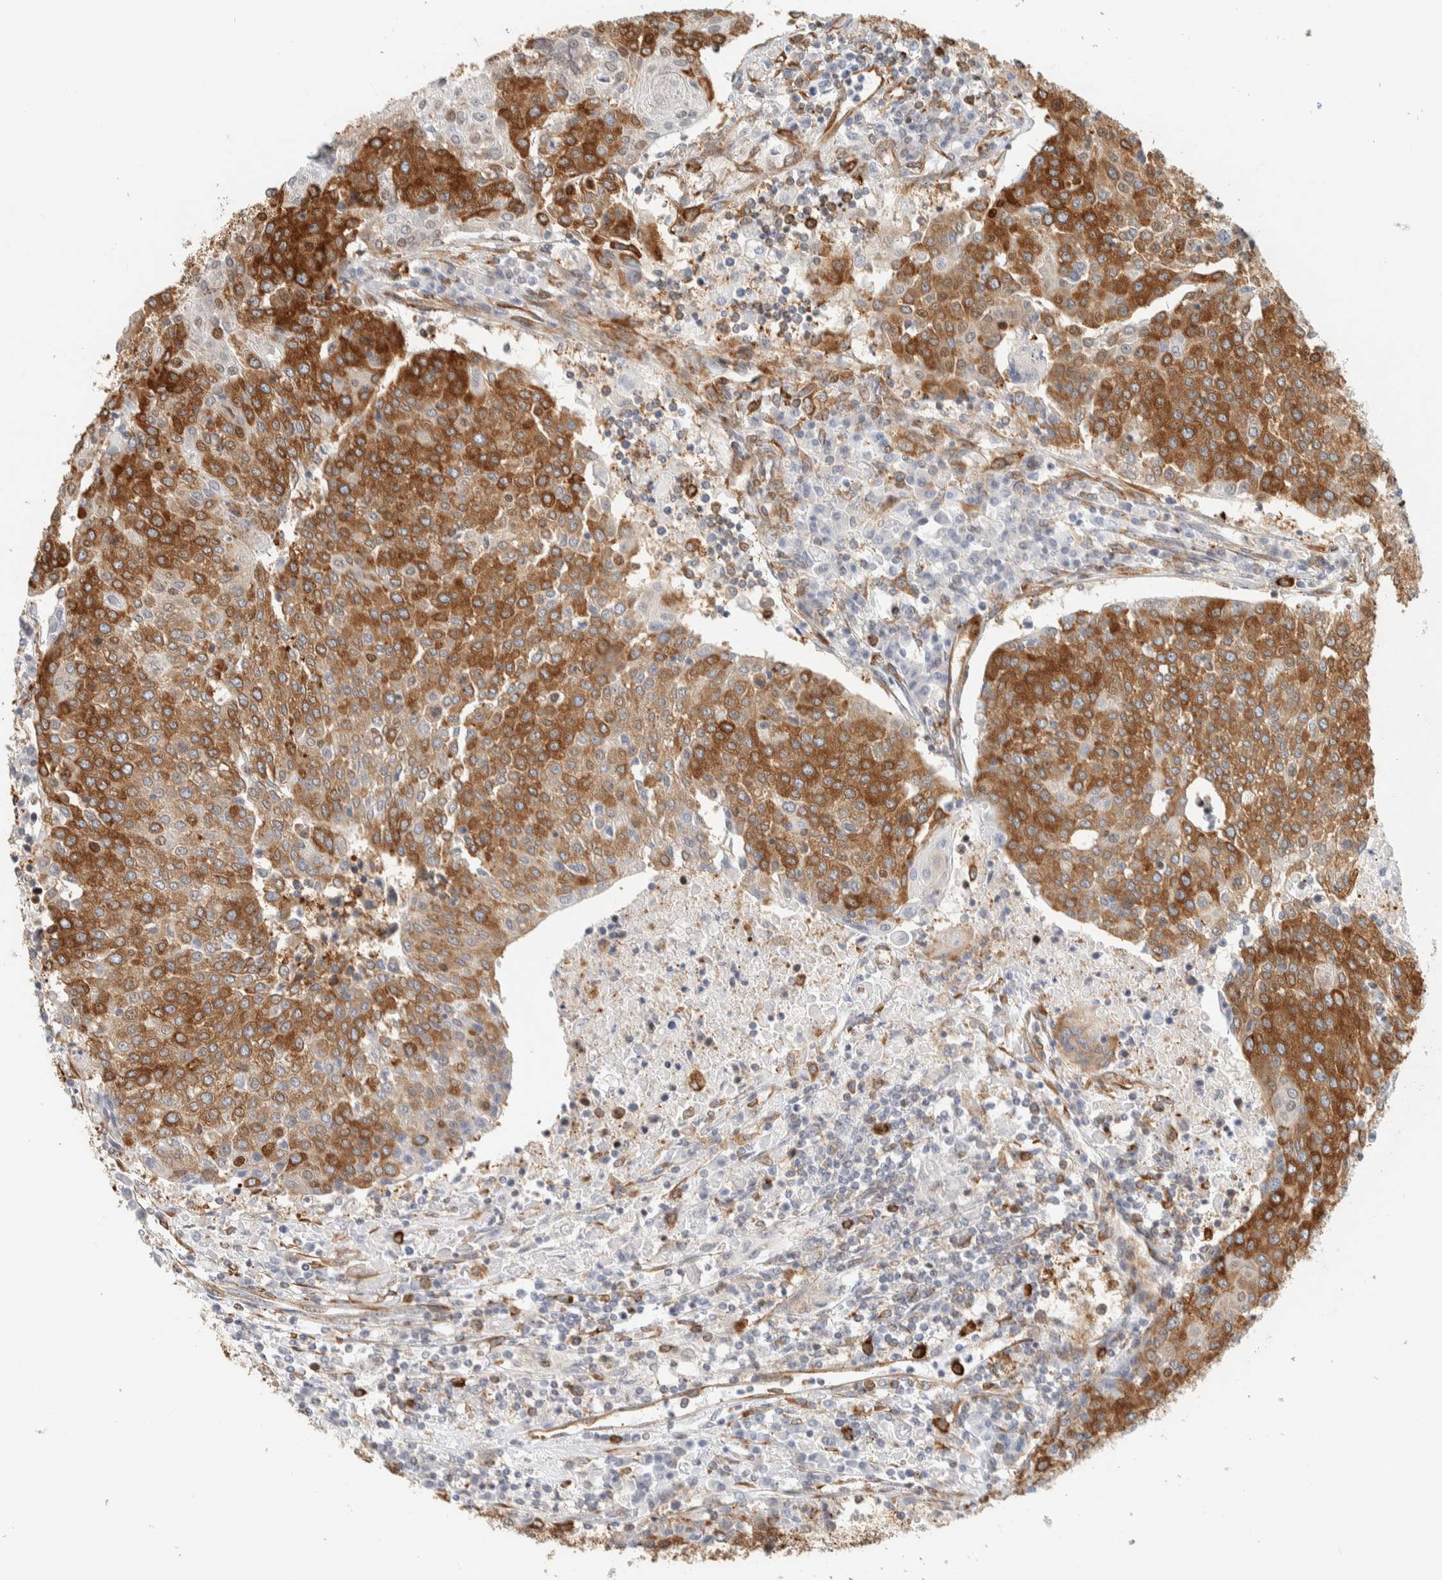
{"staining": {"intensity": "strong", "quantity": ">75%", "location": "cytoplasmic/membranous"}, "tissue": "urothelial cancer", "cell_type": "Tumor cells", "image_type": "cancer", "snomed": [{"axis": "morphology", "description": "Urothelial carcinoma, High grade"}, {"axis": "topography", "description": "Urinary bladder"}], "caption": "This histopathology image reveals immunohistochemistry staining of urothelial cancer, with high strong cytoplasmic/membranous positivity in approximately >75% of tumor cells.", "gene": "LLGL2", "patient": {"sex": "female", "age": 85}}